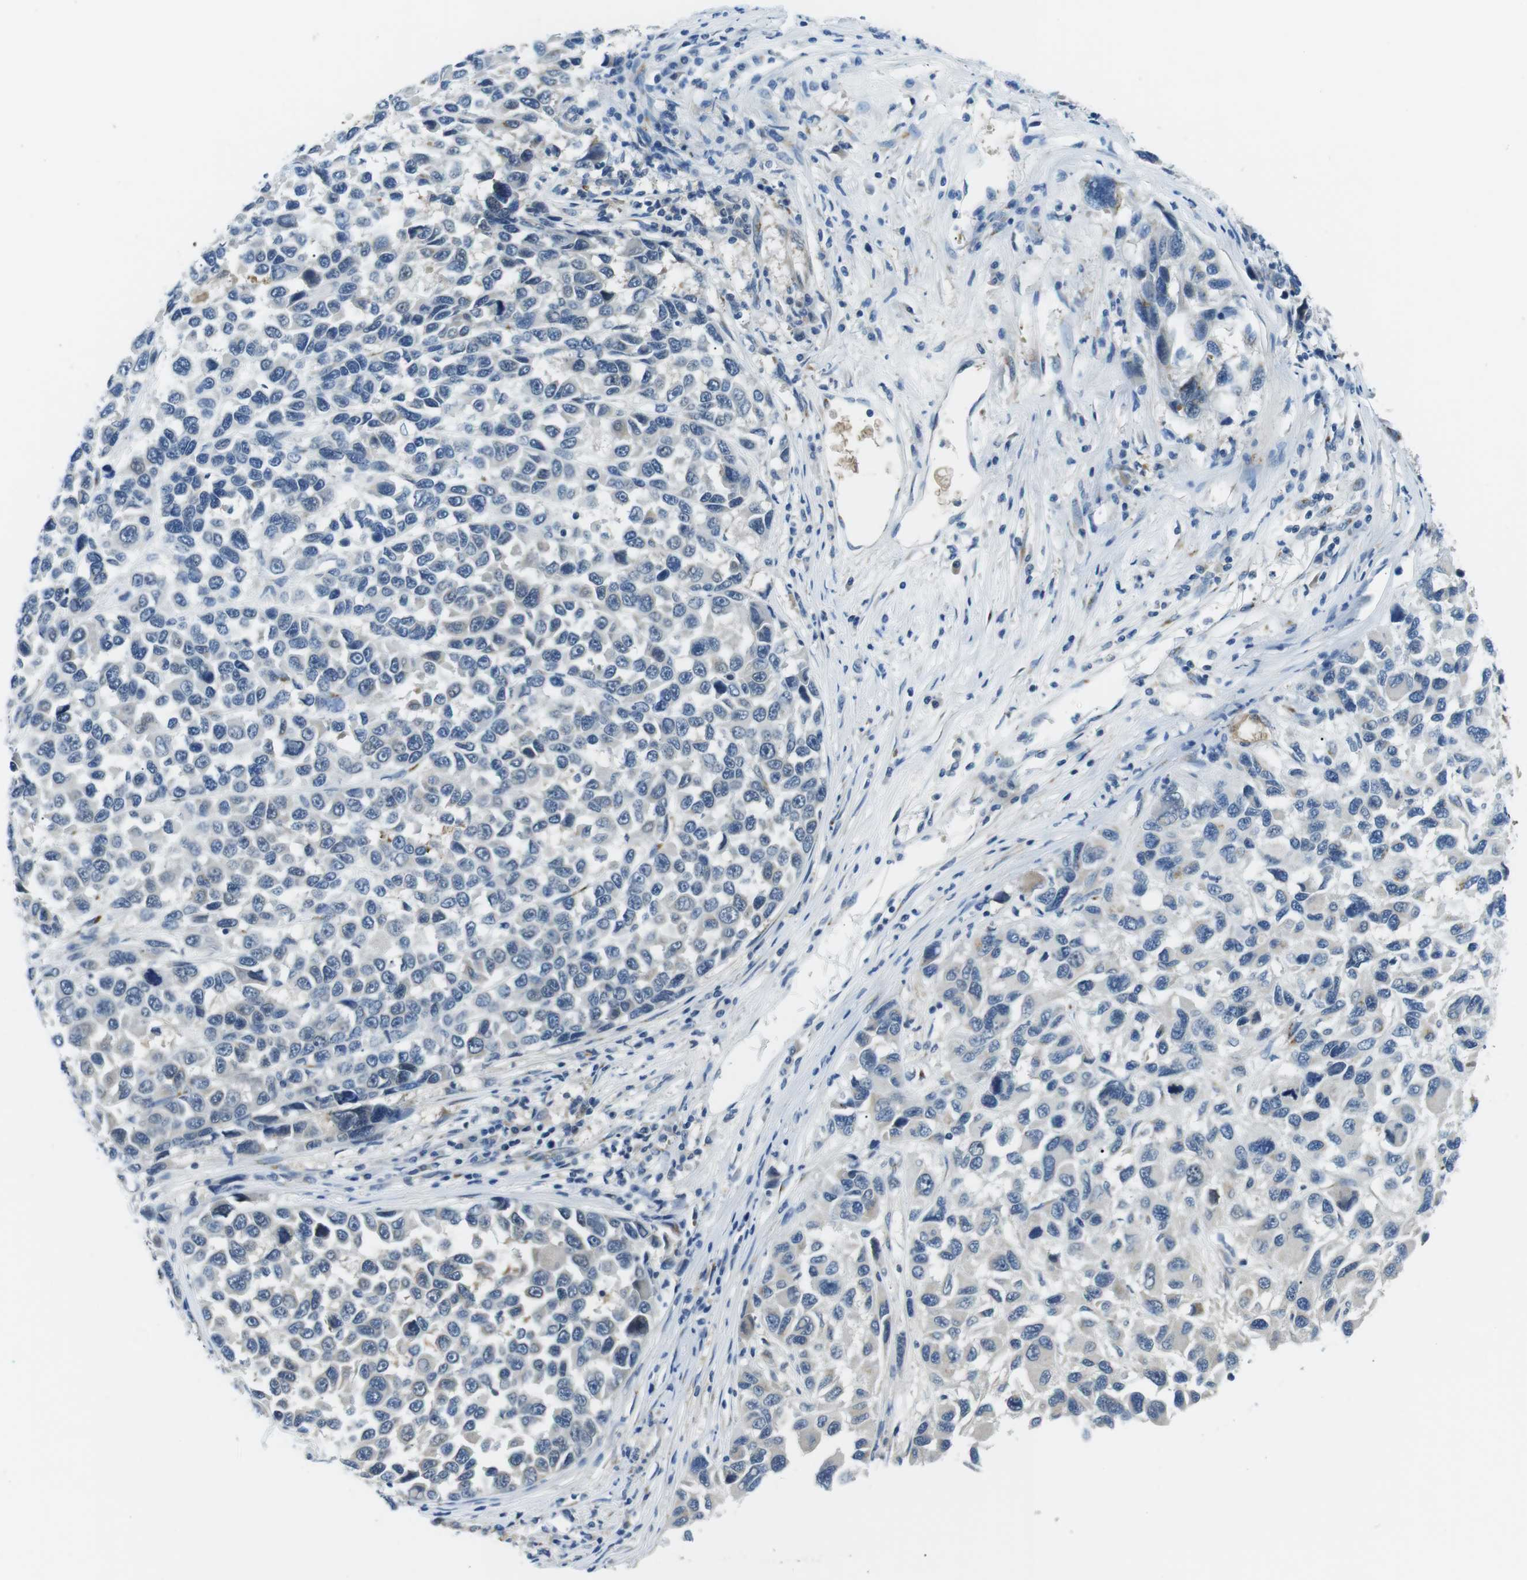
{"staining": {"intensity": "negative", "quantity": "none", "location": "none"}, "tissue": "melanoma", "cell_type": "Tumor cells", "image_type": "cancer", "snomed": [{"axis": "morphology", "description": "Malignant melanoma, NOS"}, {"axis": "topography", "description": "Skin"}], "caption": "IHC of human melanoma shows no expression in tumor cells.", "gene": "WSCD1", "patient": {"sex": "male", "age": 53}}